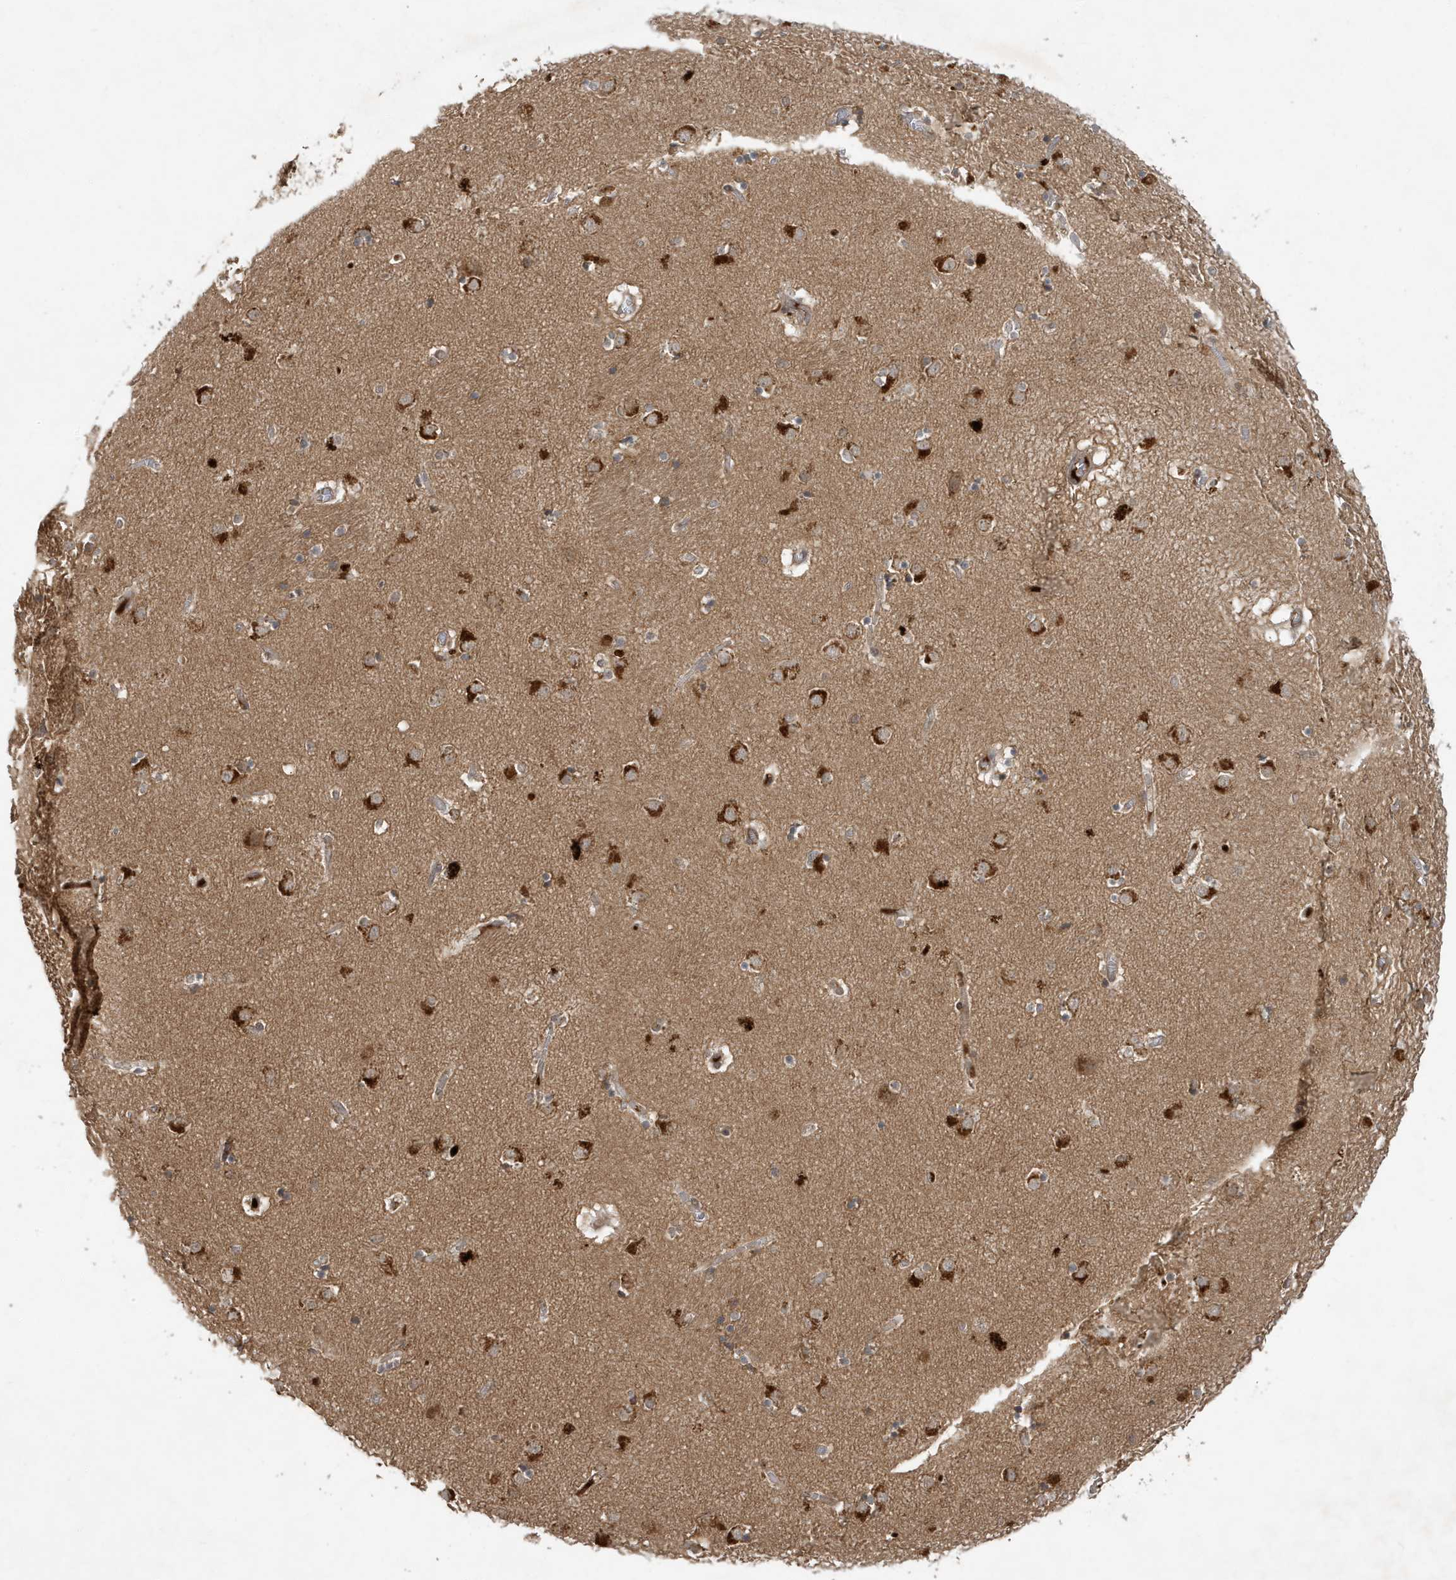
{"staining": {"intensity": "moderate", "quantity": "25%-75%", "location": "cytoplasmic/membranous"}, "tissue": "caudate", "cell_type": "Glial cells", "image_type": "normal", "snomed": [{"axis": "morphology", "description": "Normal tissue, NOS"}, {"axis": "topography", "description": "Lateral ventricle wall"}], "caption": "Protein expression analysis of benign caudate demonstrates moderate cytoplasmic/membranous expression in about 25%-75% of glial cells. (DAB (3,3'-diaminobenzidine) IHC with brightfield microscopy, high magnification).", "gene": "ABCB9", "patient": {"sex": "male", "age": 70}}